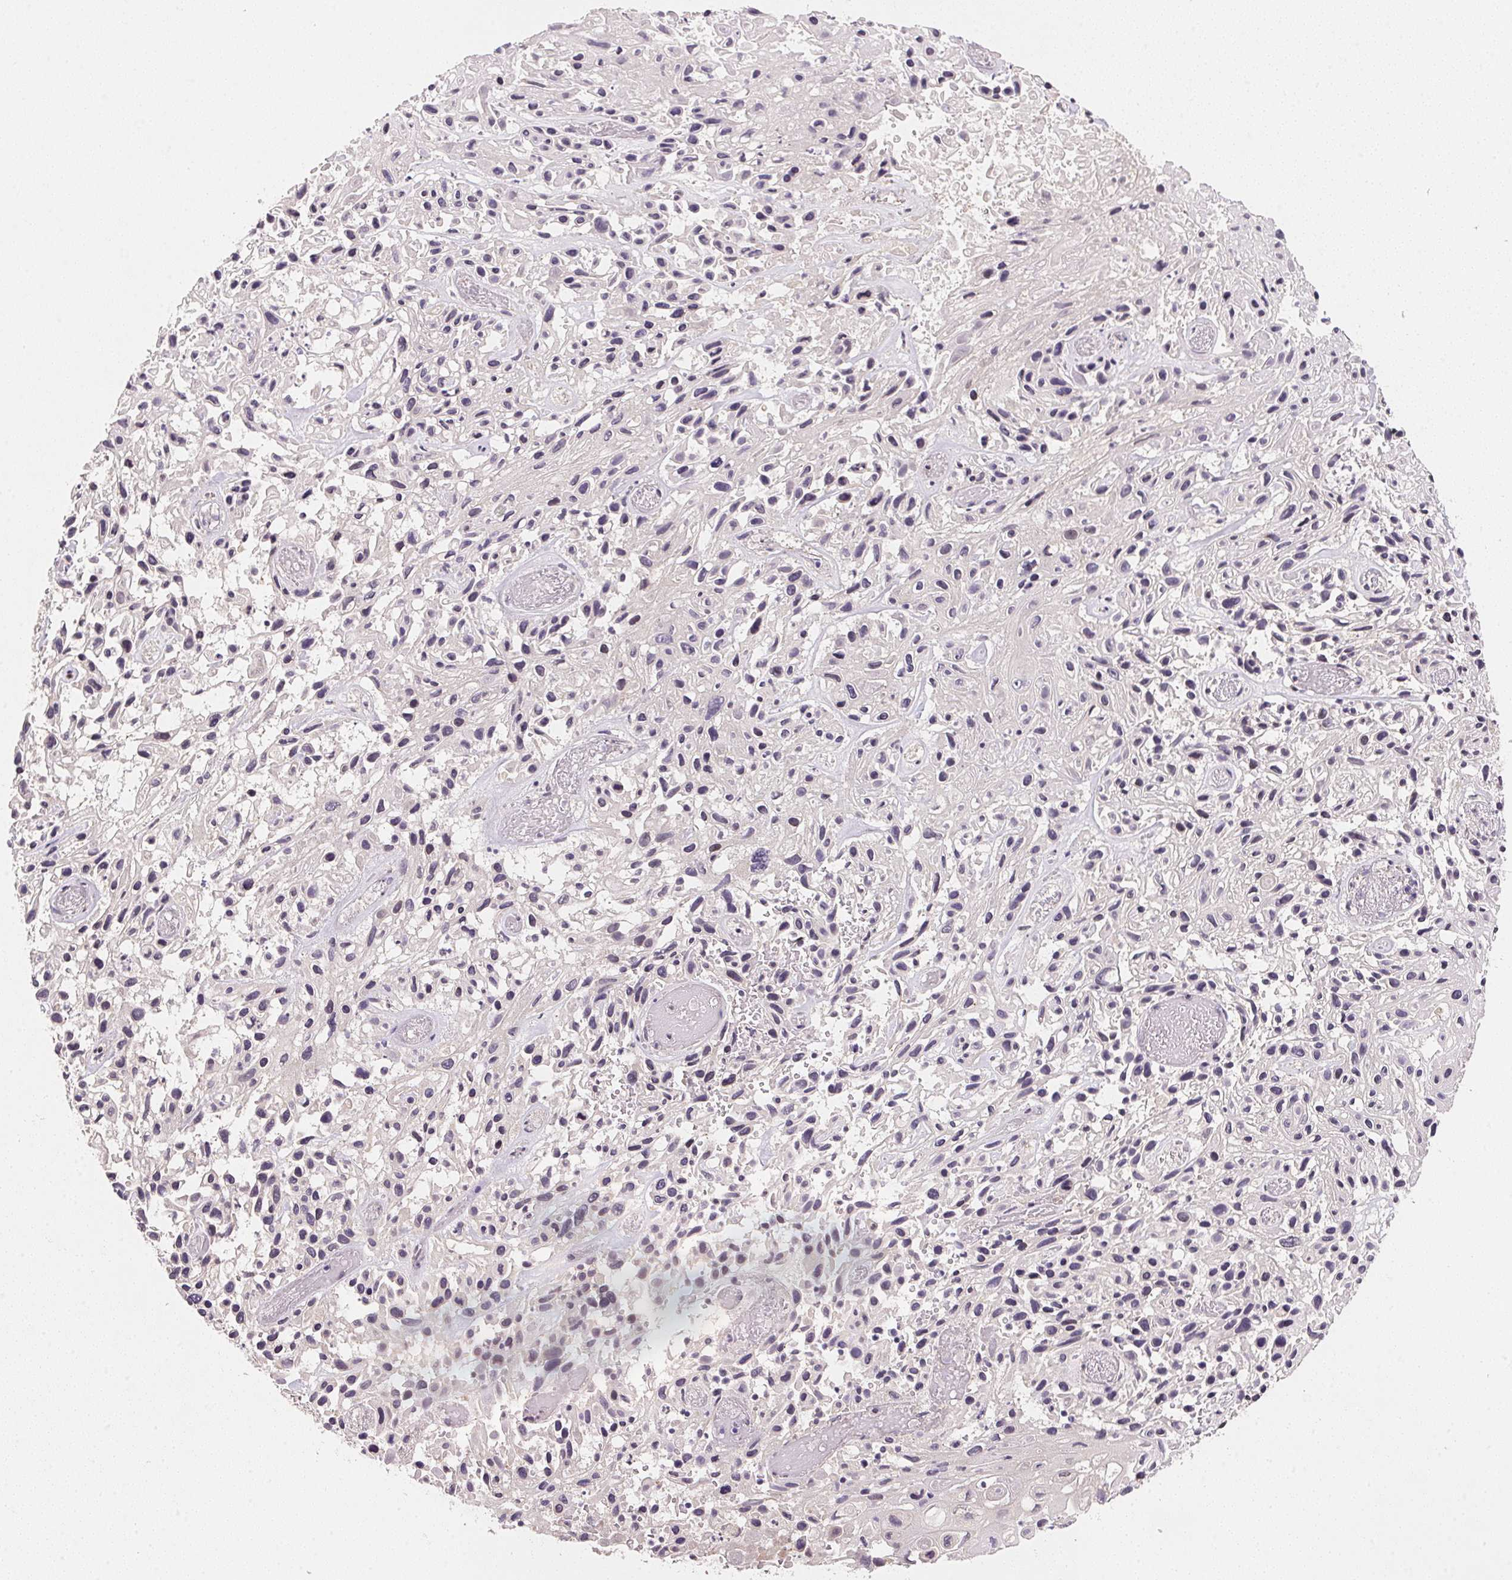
{"staining": {"intensity": "negative", "quantity": "none", "location": "none"}, "tissue": "skin cancer", "cell_type": "Tumor cells", "image_type": "cancer", "snomed": [{"axis": "morphology", "description": "Squamous cell carcinoma, NOS"}, {"axis": "topography", "description": "Skin"}], "caption": "An immunohistochemistry histopathology image of squamous cell carcinoma (skin) is shown. There is no staining in tumor cells of squamous cell carcinoma (skin).", "gene": "EI24", "patient": {"sex": "male", "age": 82}}